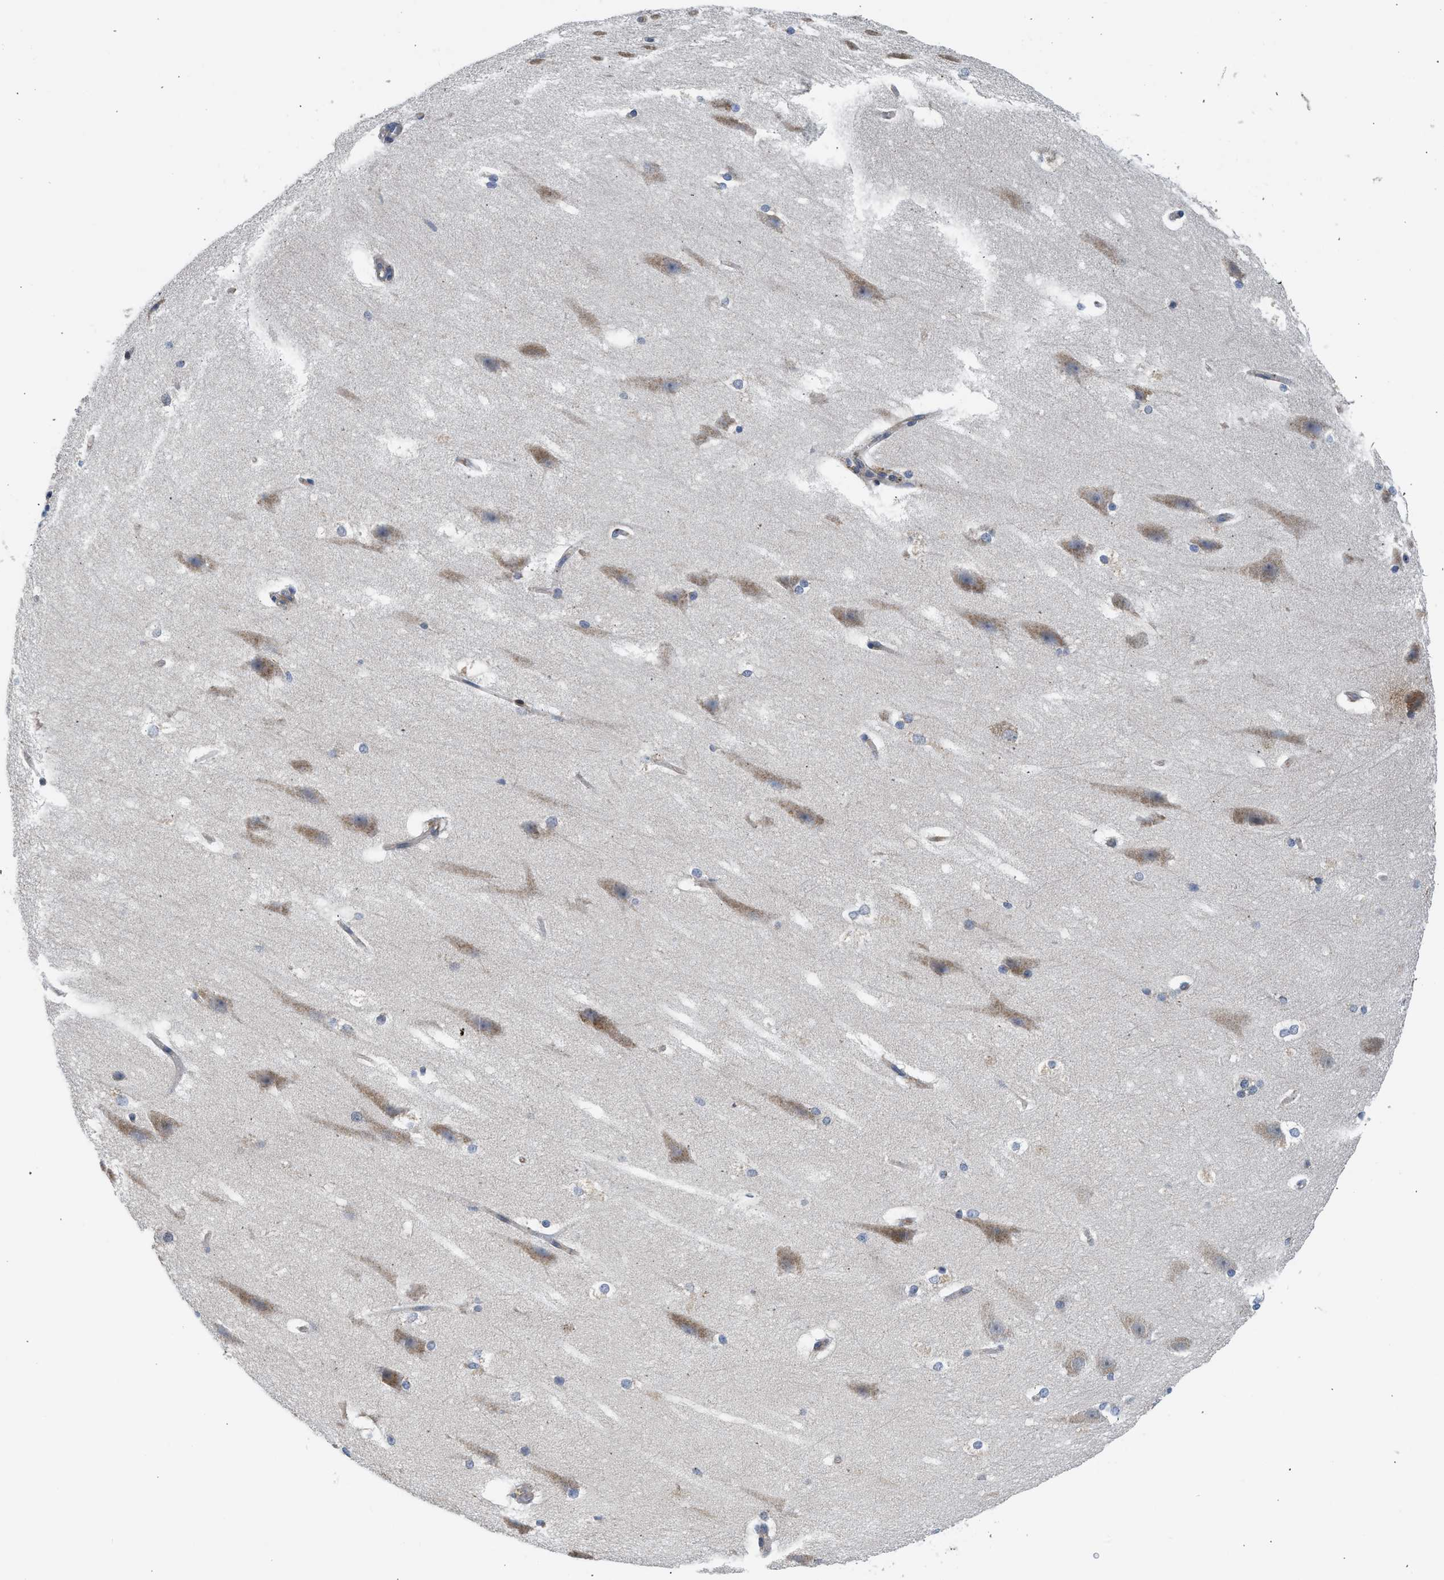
{"staining": {"intensity": "negative", "quantity": "none", "location": "none"}, "tissue": "hippocampus", "cell_type": "Glial cells", "image_type": "normal", "snomed": [{"axis": "morphology", "description": "Normal tissue, NOS"}, {"axis": "topography", "description": "Hippocampus"}], "caption": "Histopathology image shows no significant protein positivity in glial cells of benign hippocampus. (DAB (3,3'-diaminobenzidine) immunohistochemistry (IHC) visualized using brightfield microscopy, high magnification).", "gene": "PIM1", "patient": {"sex": "female", "age": 19}}